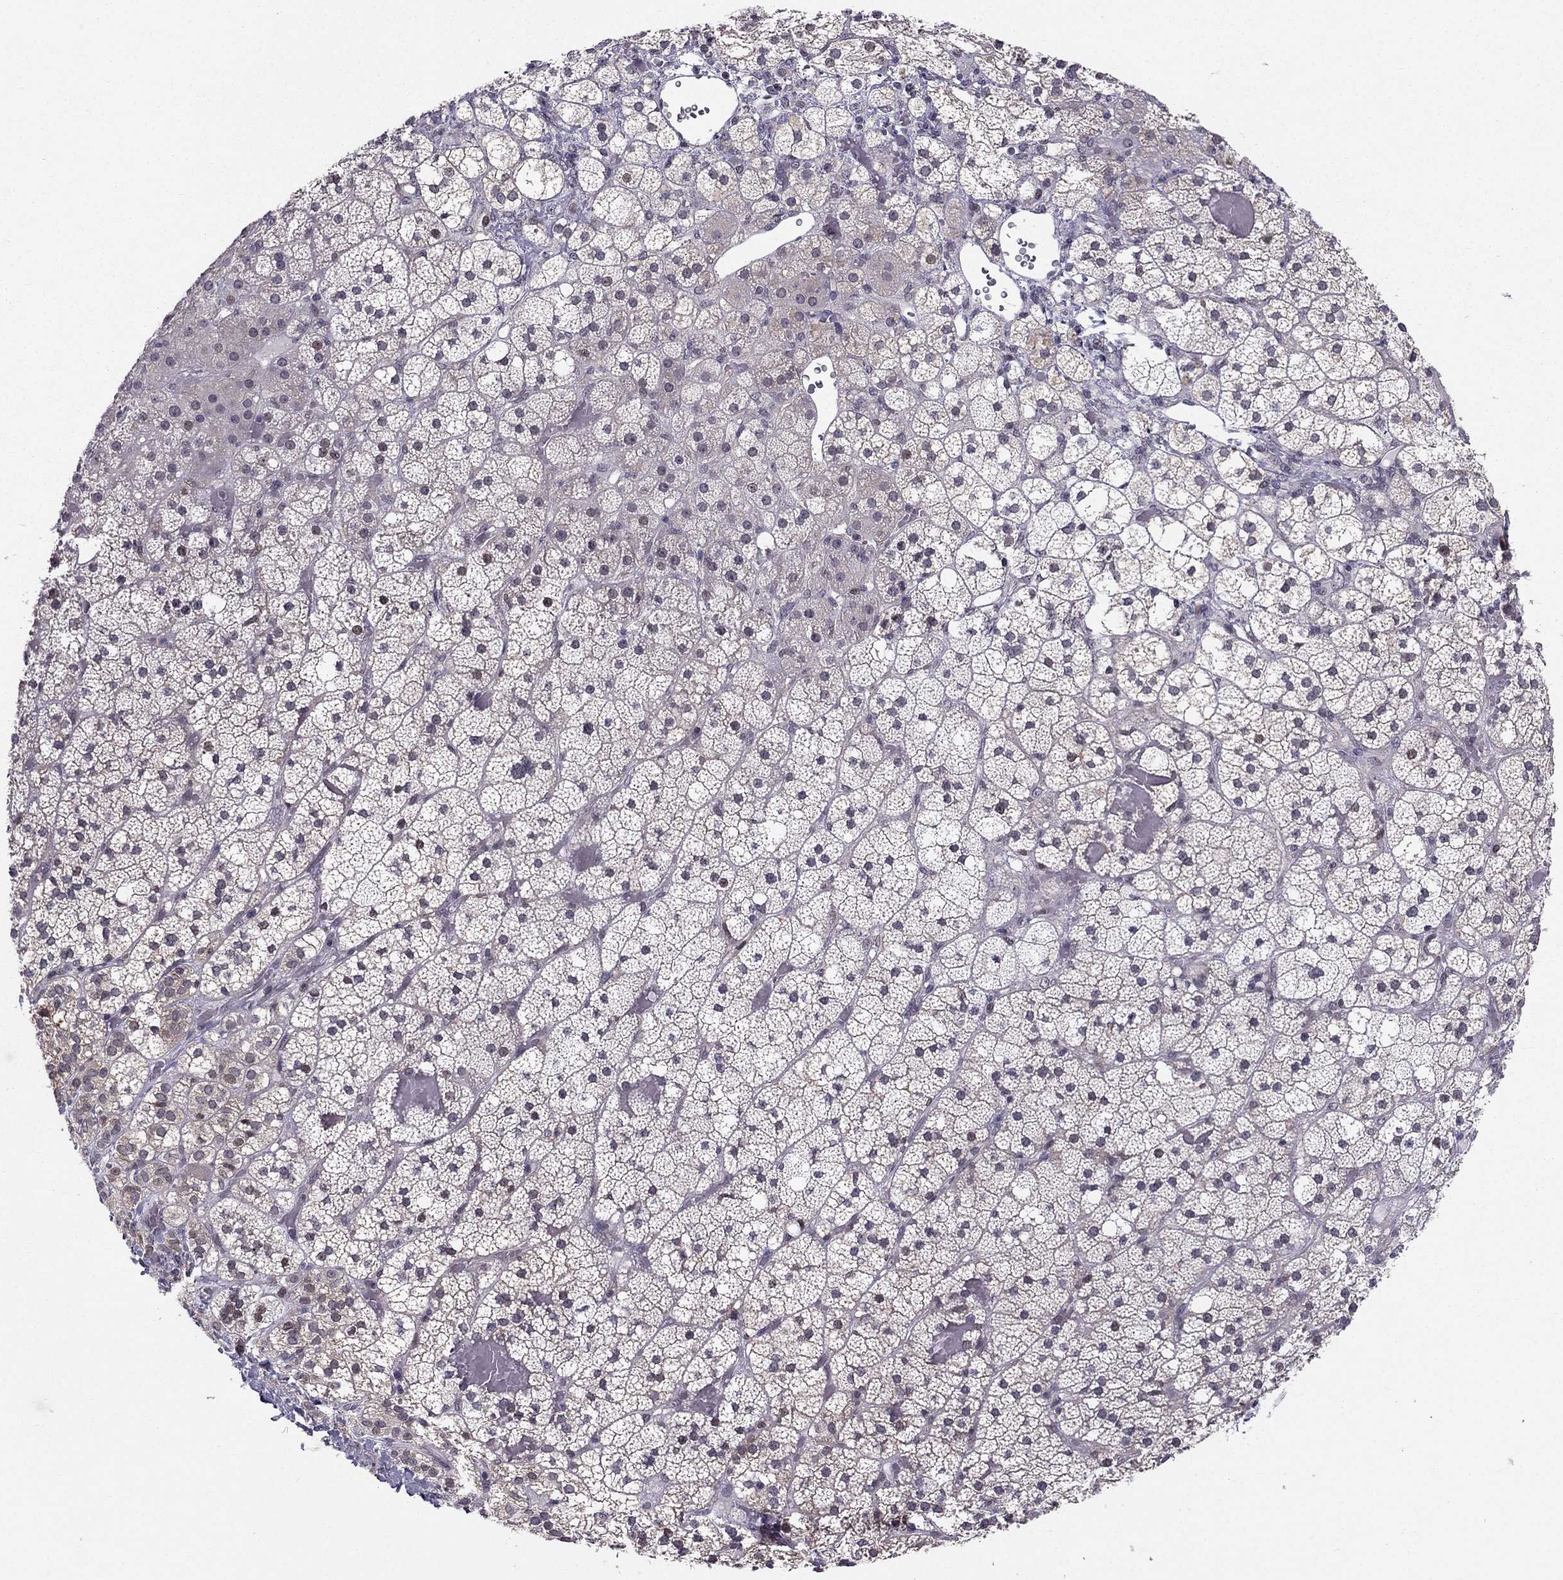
{"staining": {"intensity": "weak", "quantity": "<25%", "location": "nuclear"}, "tissue": "adrenal gland", "cell_type": "Glandular cells", "image_type": "normal", "snomed": [{"axis": "morphology", "description": "Normal tissue, NOS"}, {"axis": "topography", "description": "Adrenal gland"}], "caption": "This is an IHC photomicrograph of unremarkable human adrenal gland. There is no staining in glandular cells.", "gene": "RPRD2", "patient": {"sex": "male", "age": 53}}